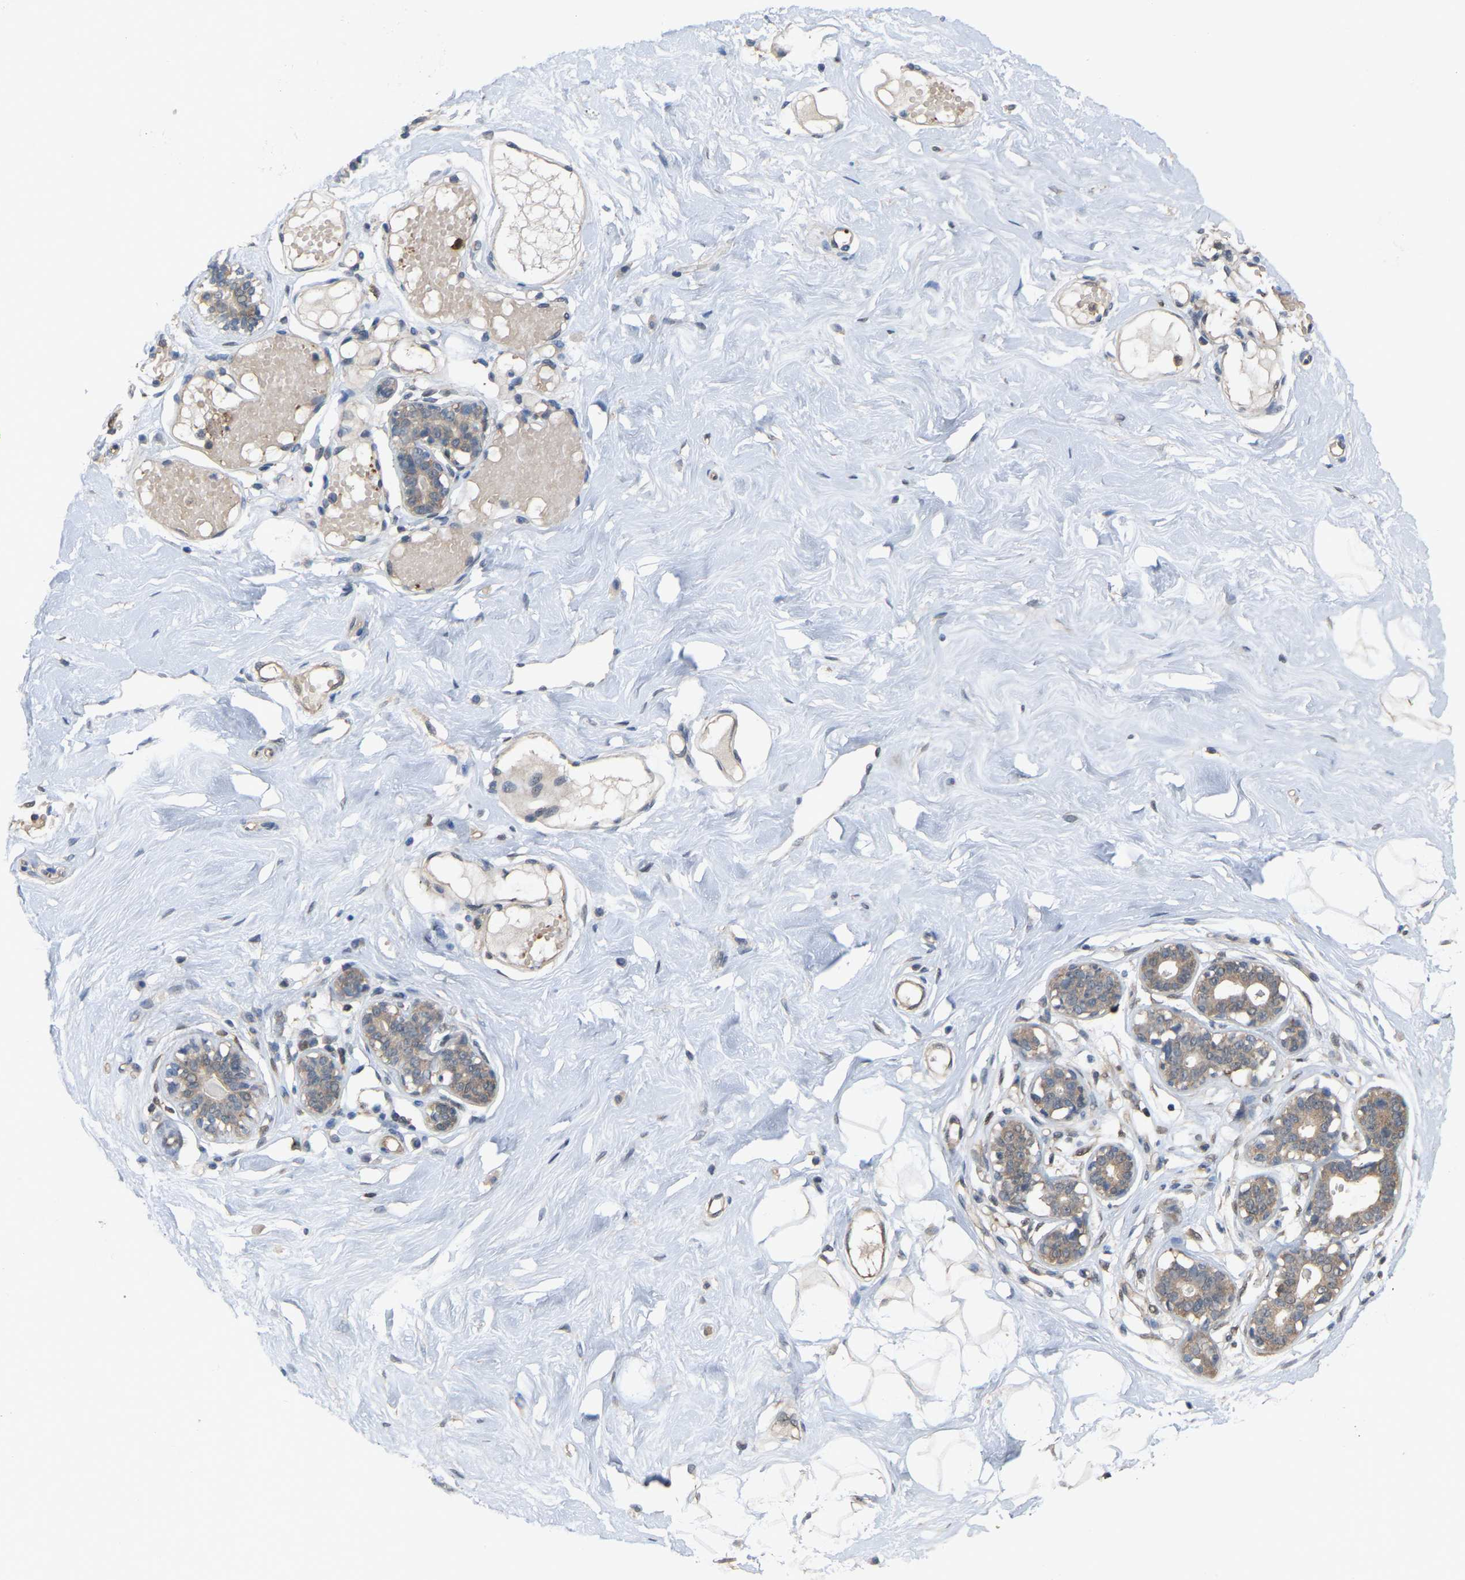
{"staining": {"intensity": "weak", "quantity": ">75%", "location": "cytoplasmic/membranous"}, "tissue": "breast", "cell_type": "Adipocytes", "image_type": "normal", "snomed": [{"axis": "morphology", "description": "Normal tissue, NOS"}, {"axis": "topography", "description": "Breast"}], "caption": "Protein expression analysis of benign human breast reveals weak cytoplasmic/membranous staining in approximately >75% of adipocytes. (IHC, brightfield microscopy, high magnification).", "gene": "MTPN", "patient": {"sex": "female", "age": 23}}